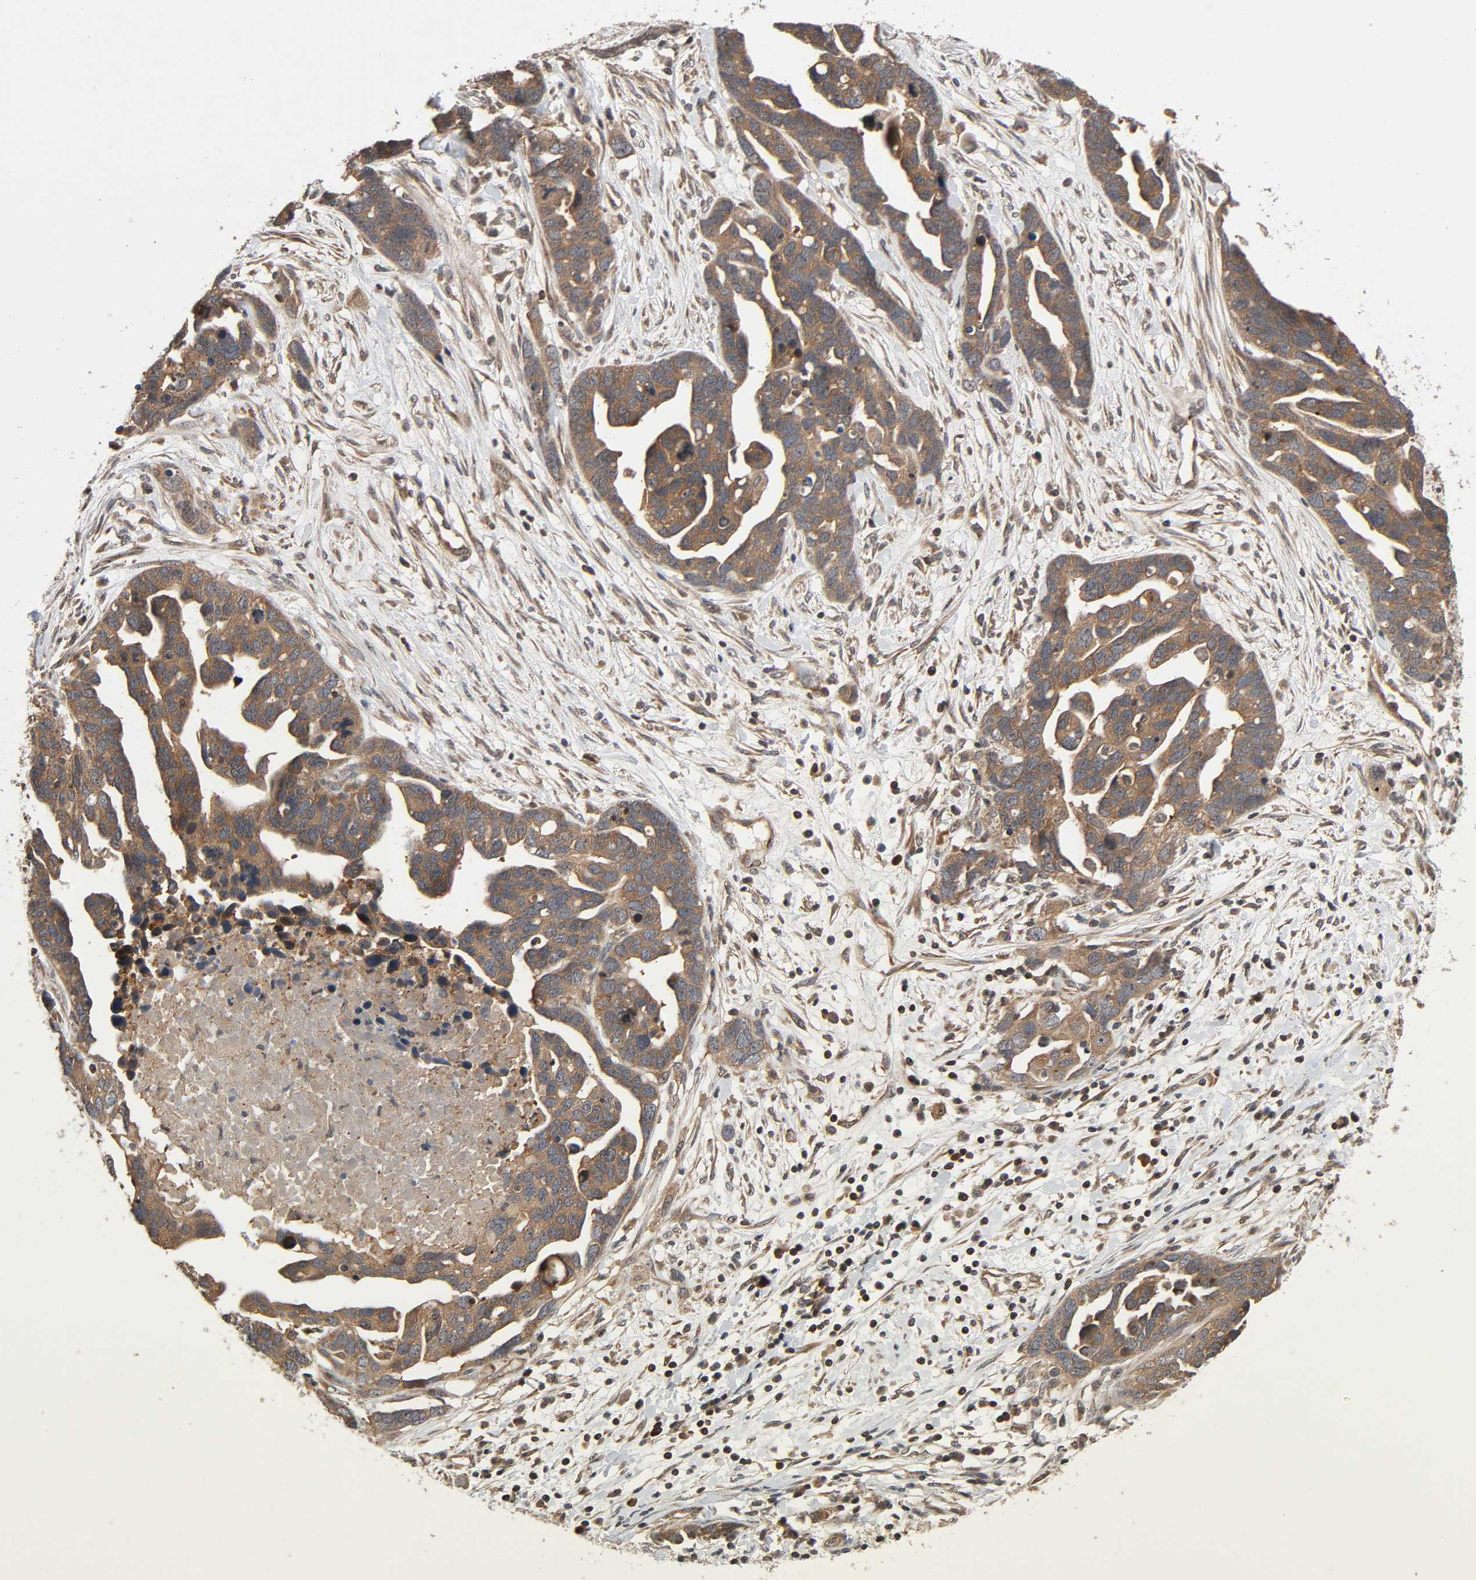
{"staining": {"intensity": "moderate", "quantity": ">75%", "location": "cytoplasmic/membranous"}, "tissue": "ovarian cancer", "cell_type": "Tumor cells", "image_type": "cancer", "snomed": [{"axis": "morphology", "description": "Cystadenocarcinoma, serous, NOS"}, {"axis": "topography", "description": "Ovary"}], "caption": "High-magnification brightfield microscopy of ovarian cancer (serous cystadenocarcinoma) stained with DAB (3,3'-diaminobenzidine) (brown) and counterstained with hematoxylin (blue). tumor cells exhibit moderate cytoplasmic/membranous staining is present in about>75% of cells.", "gene": "PPP2R1B", "patient": {"sex": "female", "age": 54}}